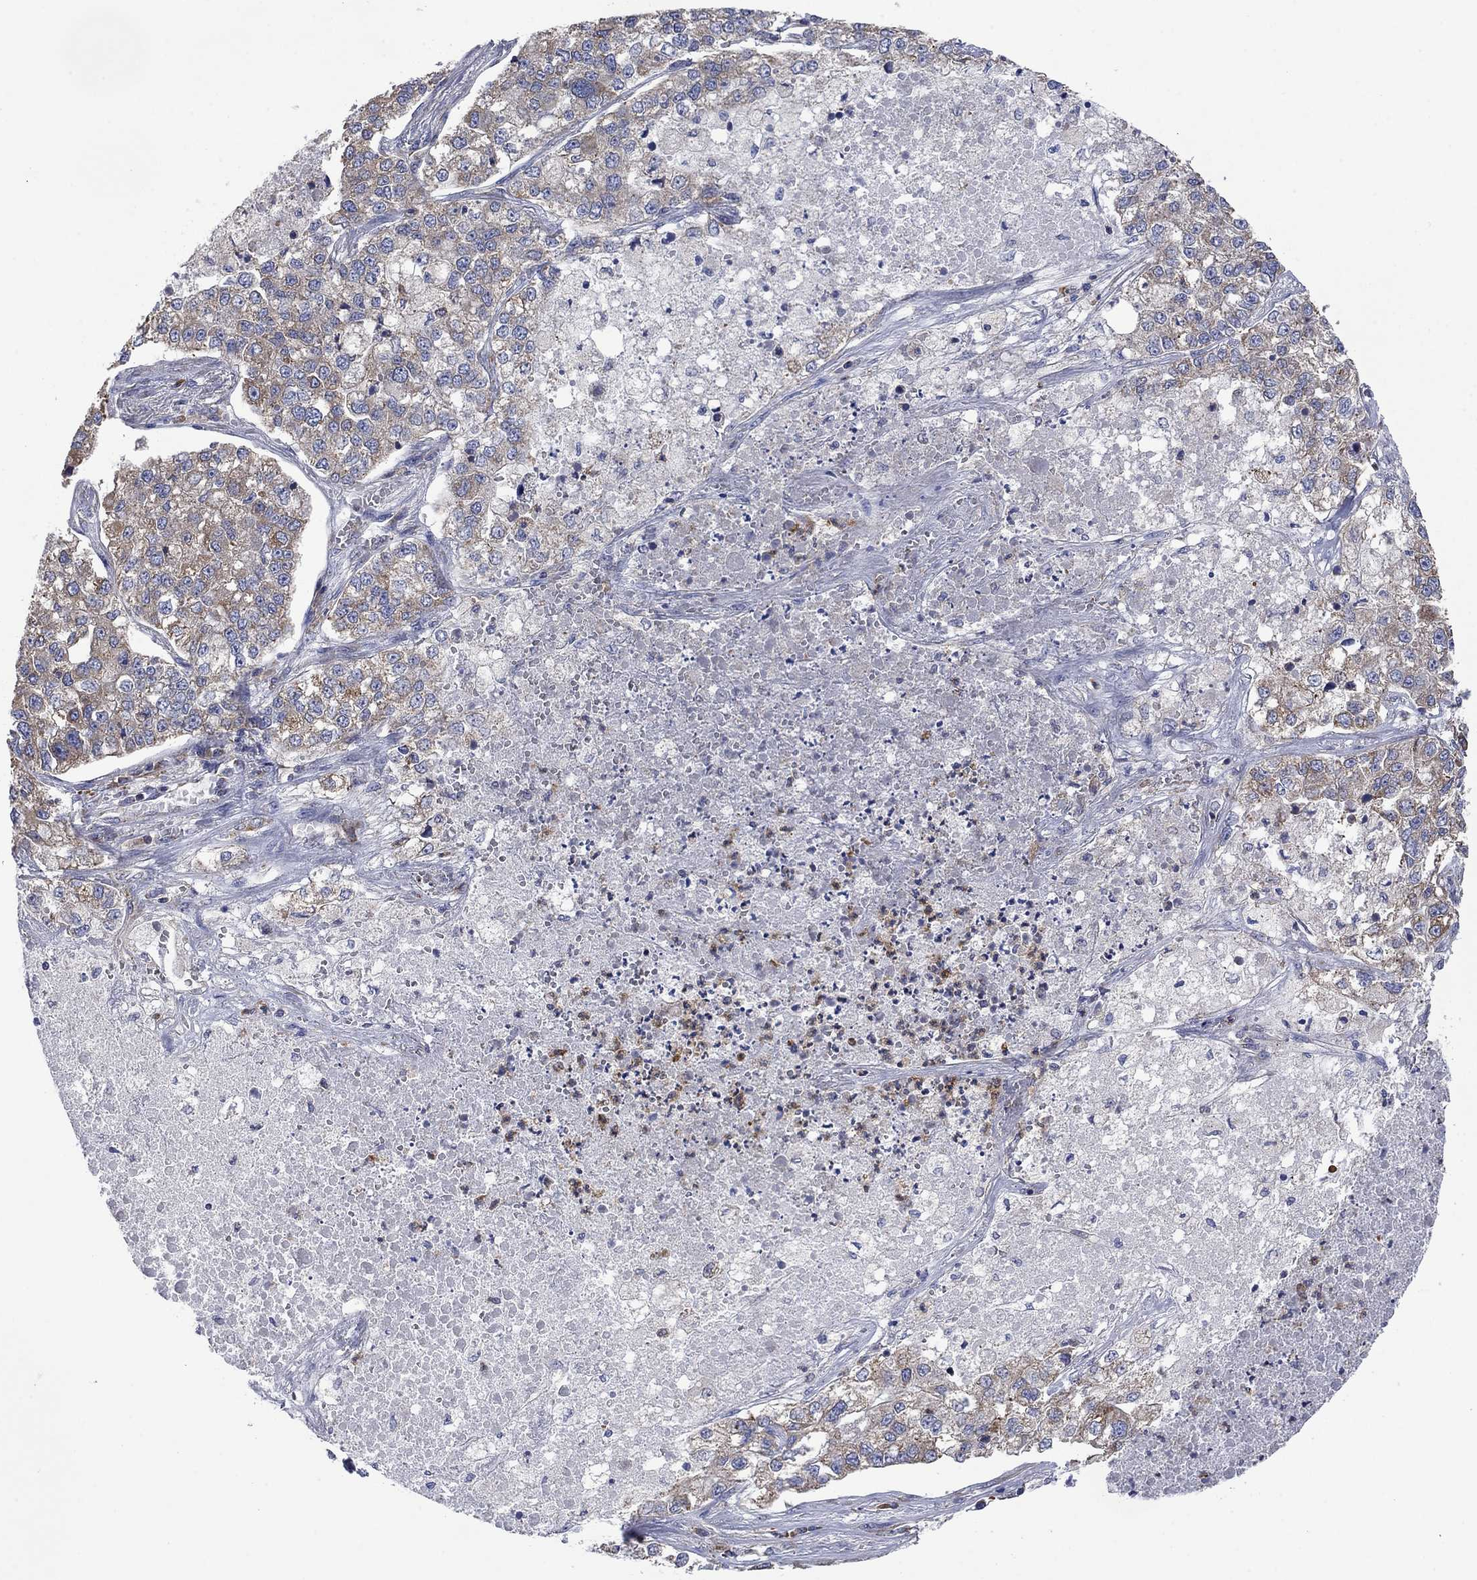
{"staining": {"intensity": "moderate", "quantity": "25%-75%", "location": "cytoplasmic/membranous"}, "tissue": "lung cancer", "cell_type": "Tumor cells", "image_type": "cancer", "snomed": [{"axis": "morphology", "description": "Adenocarcinoma, NOS"}, {"axis": "topography", "description": "Lung"}], "caption": "Tumor cells reveal medium levels of moderate cytoplasmic/membranous staining in approximately 25%-75% of cells in lung cancer (adenocarcinoma).", "gene": "FURIN", "patient": {"sex": "male", "age": 49}}